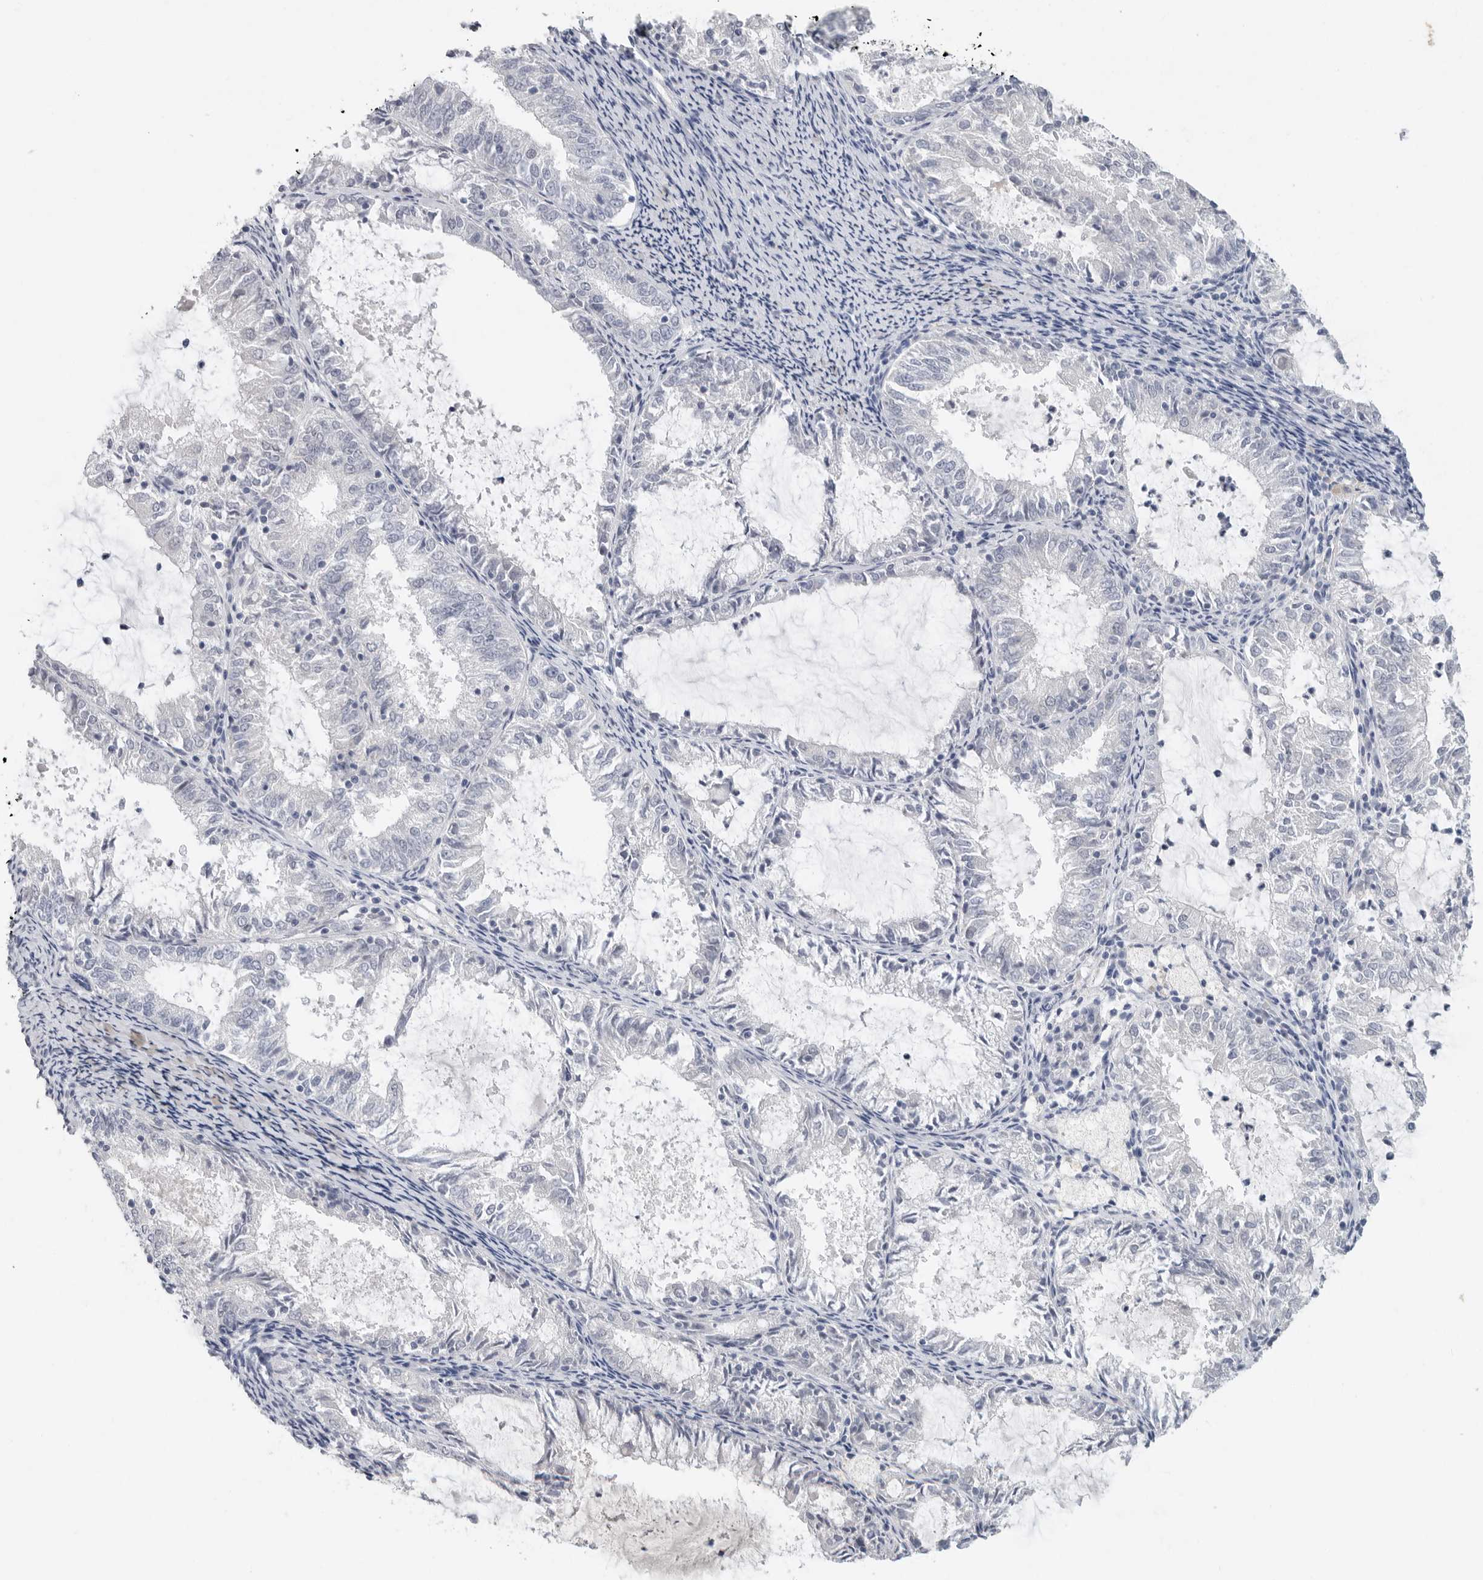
{"staining": {"intensity": "negative", "quantity": "none", "location": "none"}, "tissue": "endometrial cancer", "cell_type": "Tumor cells", "image_type": "cancer", "snomed": [{"axis": "morphology", "description": "Adenocarcinoma, NOS"}, {"axis": "topography", "description": "Endometrium"}], "caption": "IHC micrograph of neoplastic tissue: human adenocarcinoma (endometrial) stained with DAB (3,3'-diaminobenzidine) displays no significant protein positivity in tumor cells. (DAB (3,3'-diaminobenzidine) IHC visualized using brightfield microscopy, high magnification).", "gene": "REG4", "patient": {"sex": "female", "age": 57}}